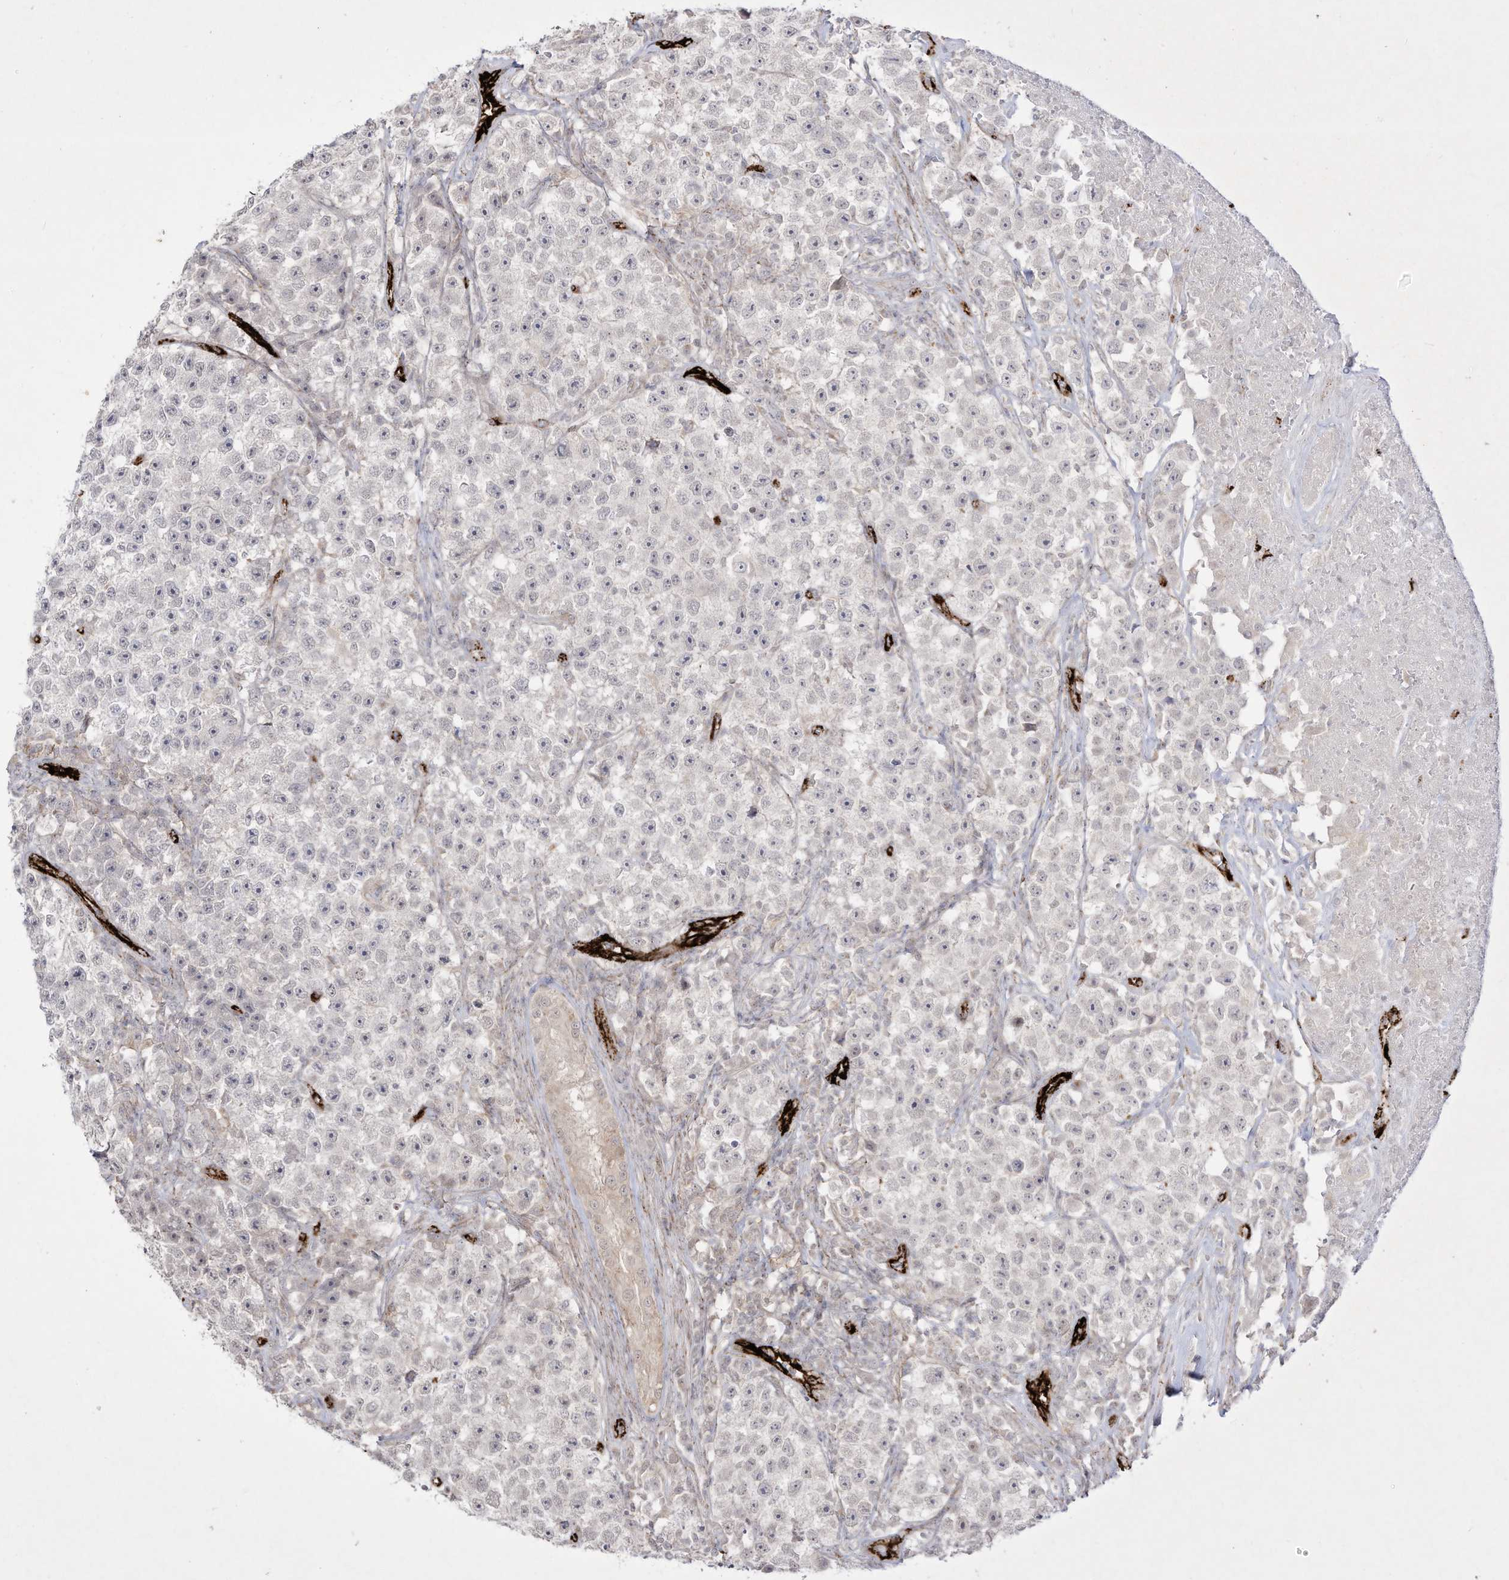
{"staining": {"intensity": "negative", "quantity": "none", "location": "none"}, "tissue": "testis cancer", "cell_type": "Tumor cells", "image_type": "cancer", "snomed": [{"axis": "morphology", "description": "Seminoma, NOS"}, {"axis": "topography", "description": "Testis"}], "caption": "DAB immunohistochemical staining of testis cancer exhibits no significant staining in tumor cells.", "gene": "ZGRF1", "patient": {"sex": "male", "age": 22}}